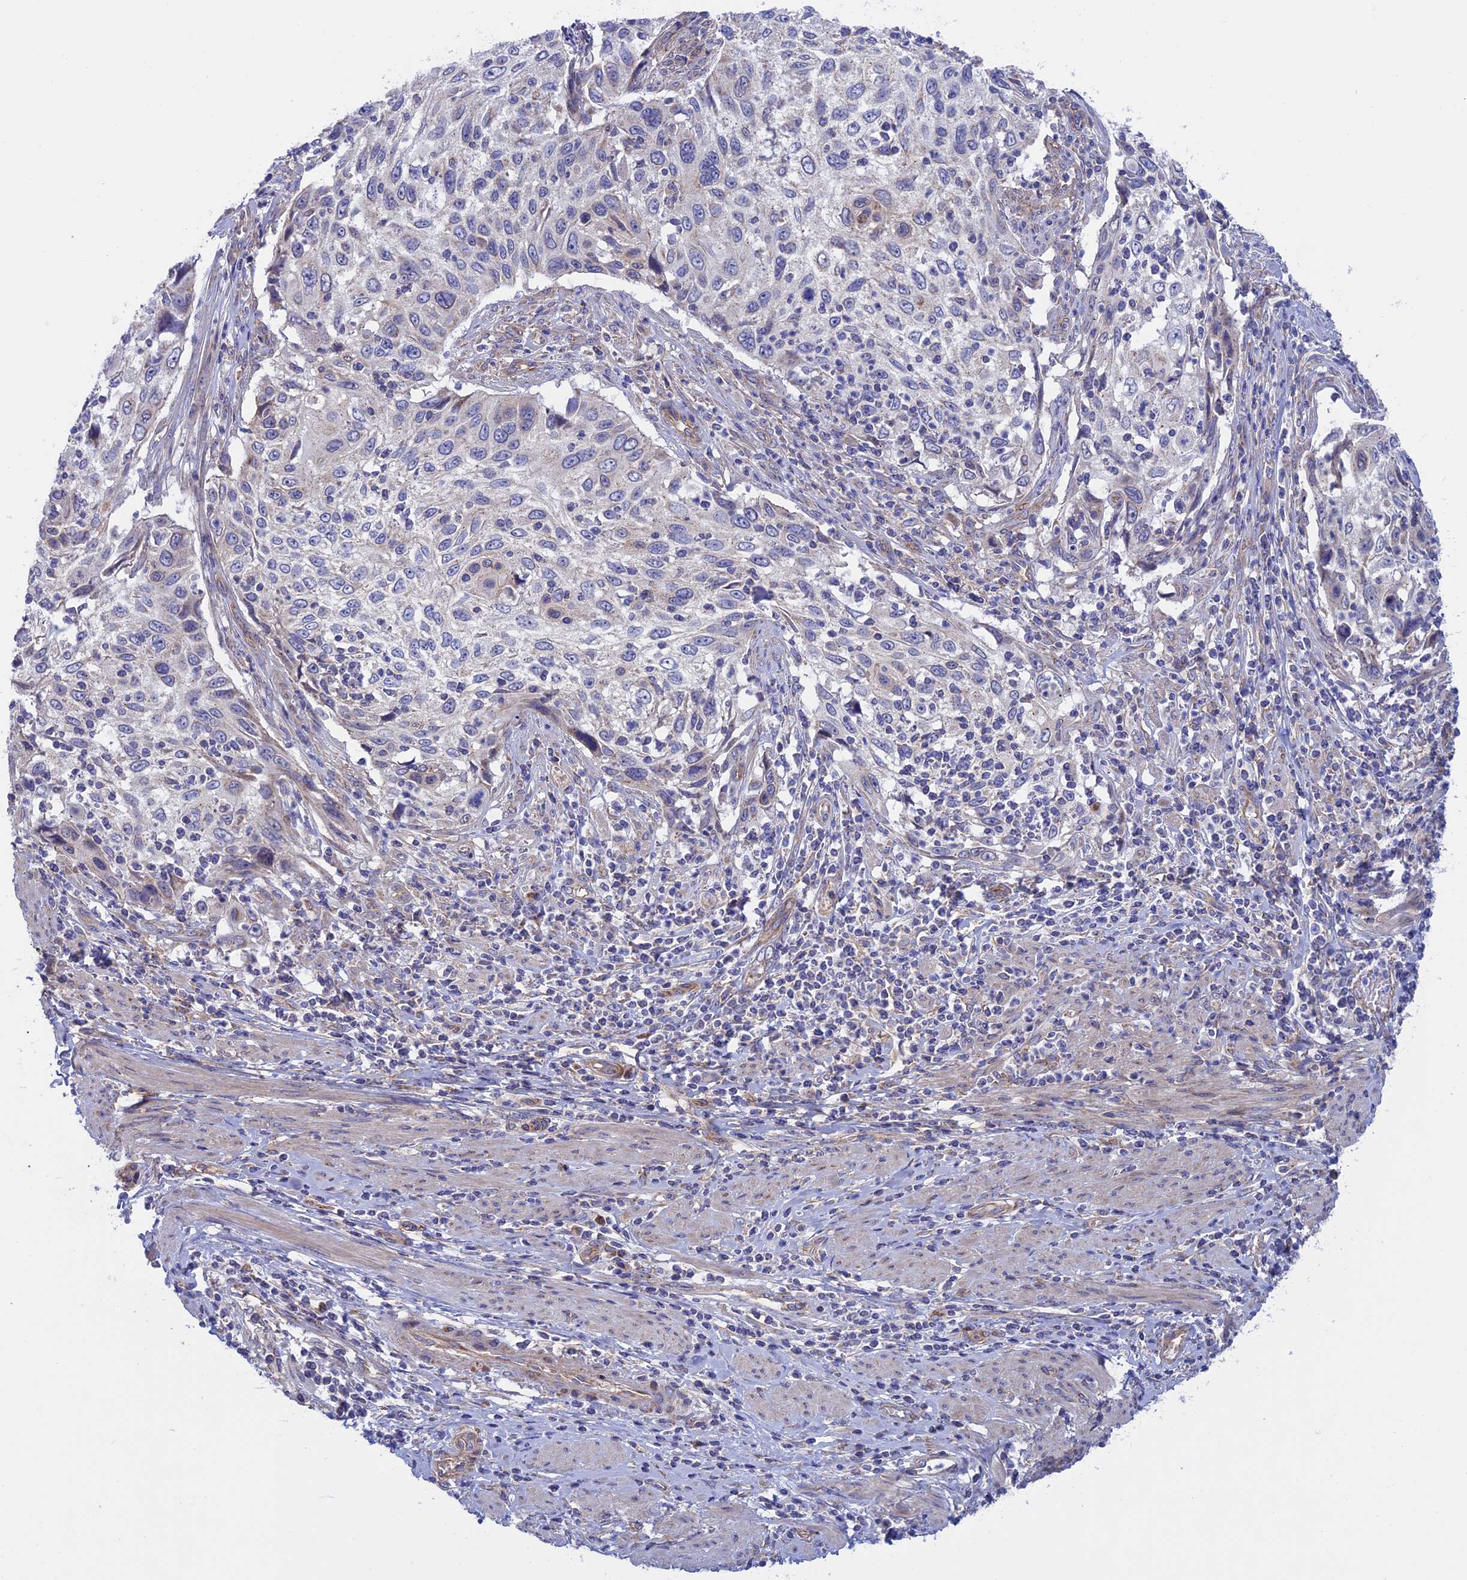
{"staining": {"intensity": "negative", "quantity": "none", "location": "none"}, "tissue": "cervical cancer", "cell_type": "Tumor cells", "image_type": "cancer", "snomed": [{"axis": "morphology", "description": "Squamous cell carcinoma, NOS"}, {"axis": "topography", "description": "Cervix"}], "caption": "Human cervical cancer stained for a protein using IHC demonstrates no staining in tumor cells.", "gene": "ETFDH", "patient": {"sex": "female", "age": 70}}